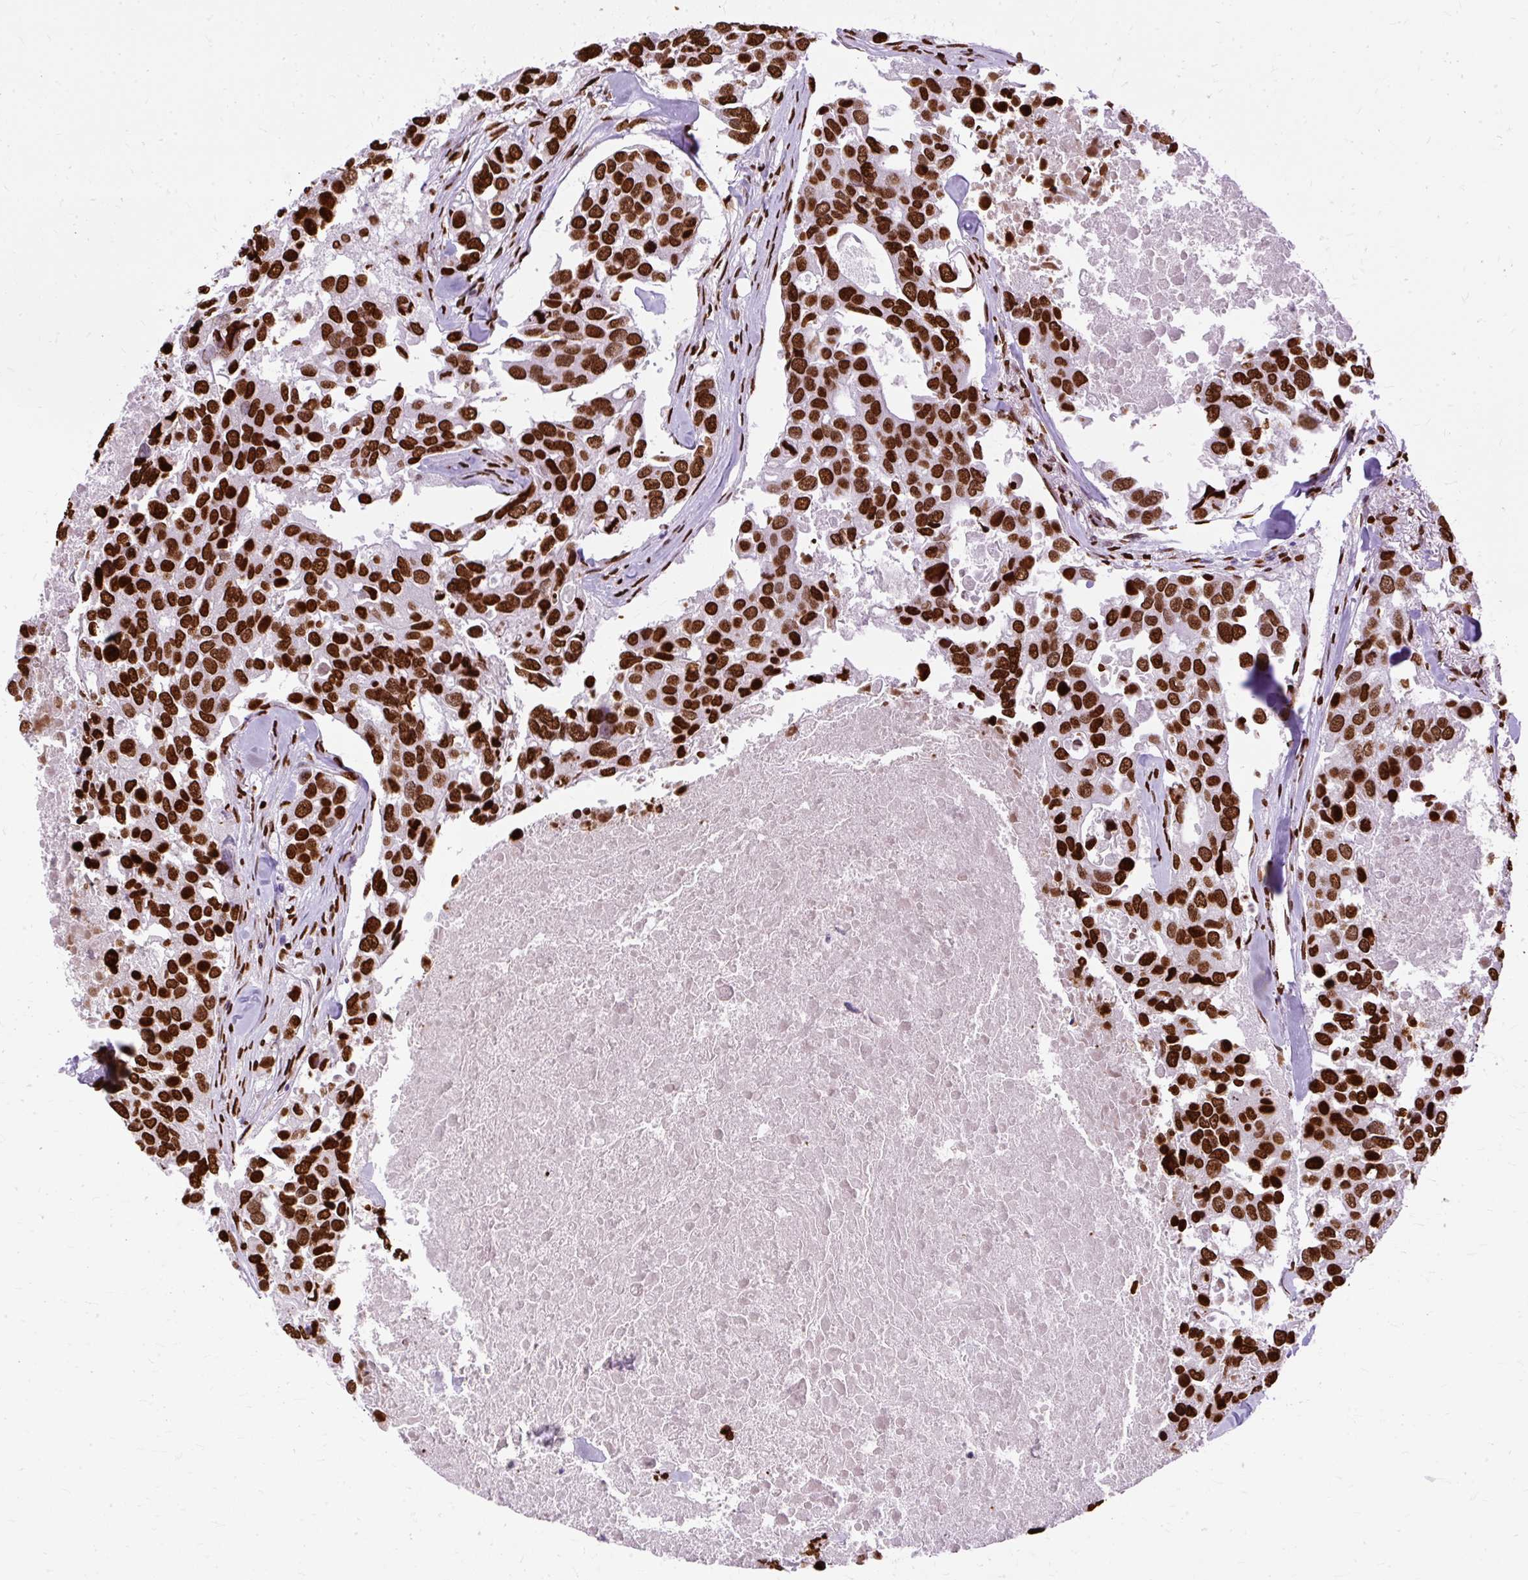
{"staining": {"intensity": "strong", "quantity": ">75%", "location": "nuclear"}, "tissue": "breast cancer", "cell_type": "Tumor cells", "image_type": "cancer", "snomed": [{"axis": "morphology", "description": "Duct carcinoma"}, {"axis": "topography", "description": "Breast"}], "caption": "Tumor cells reveal strong nuclear expression in about >75% of cells in breast cancer. The staining was performed using DAB (3,3'-diaminobenzidine) to visualize the protein expression in brown, while the nuclei were stained in blue with hematoxylin (Magnification: 20x).", "gene": "TMEM184C", "patient": {"sex": "female", "age": 83}}